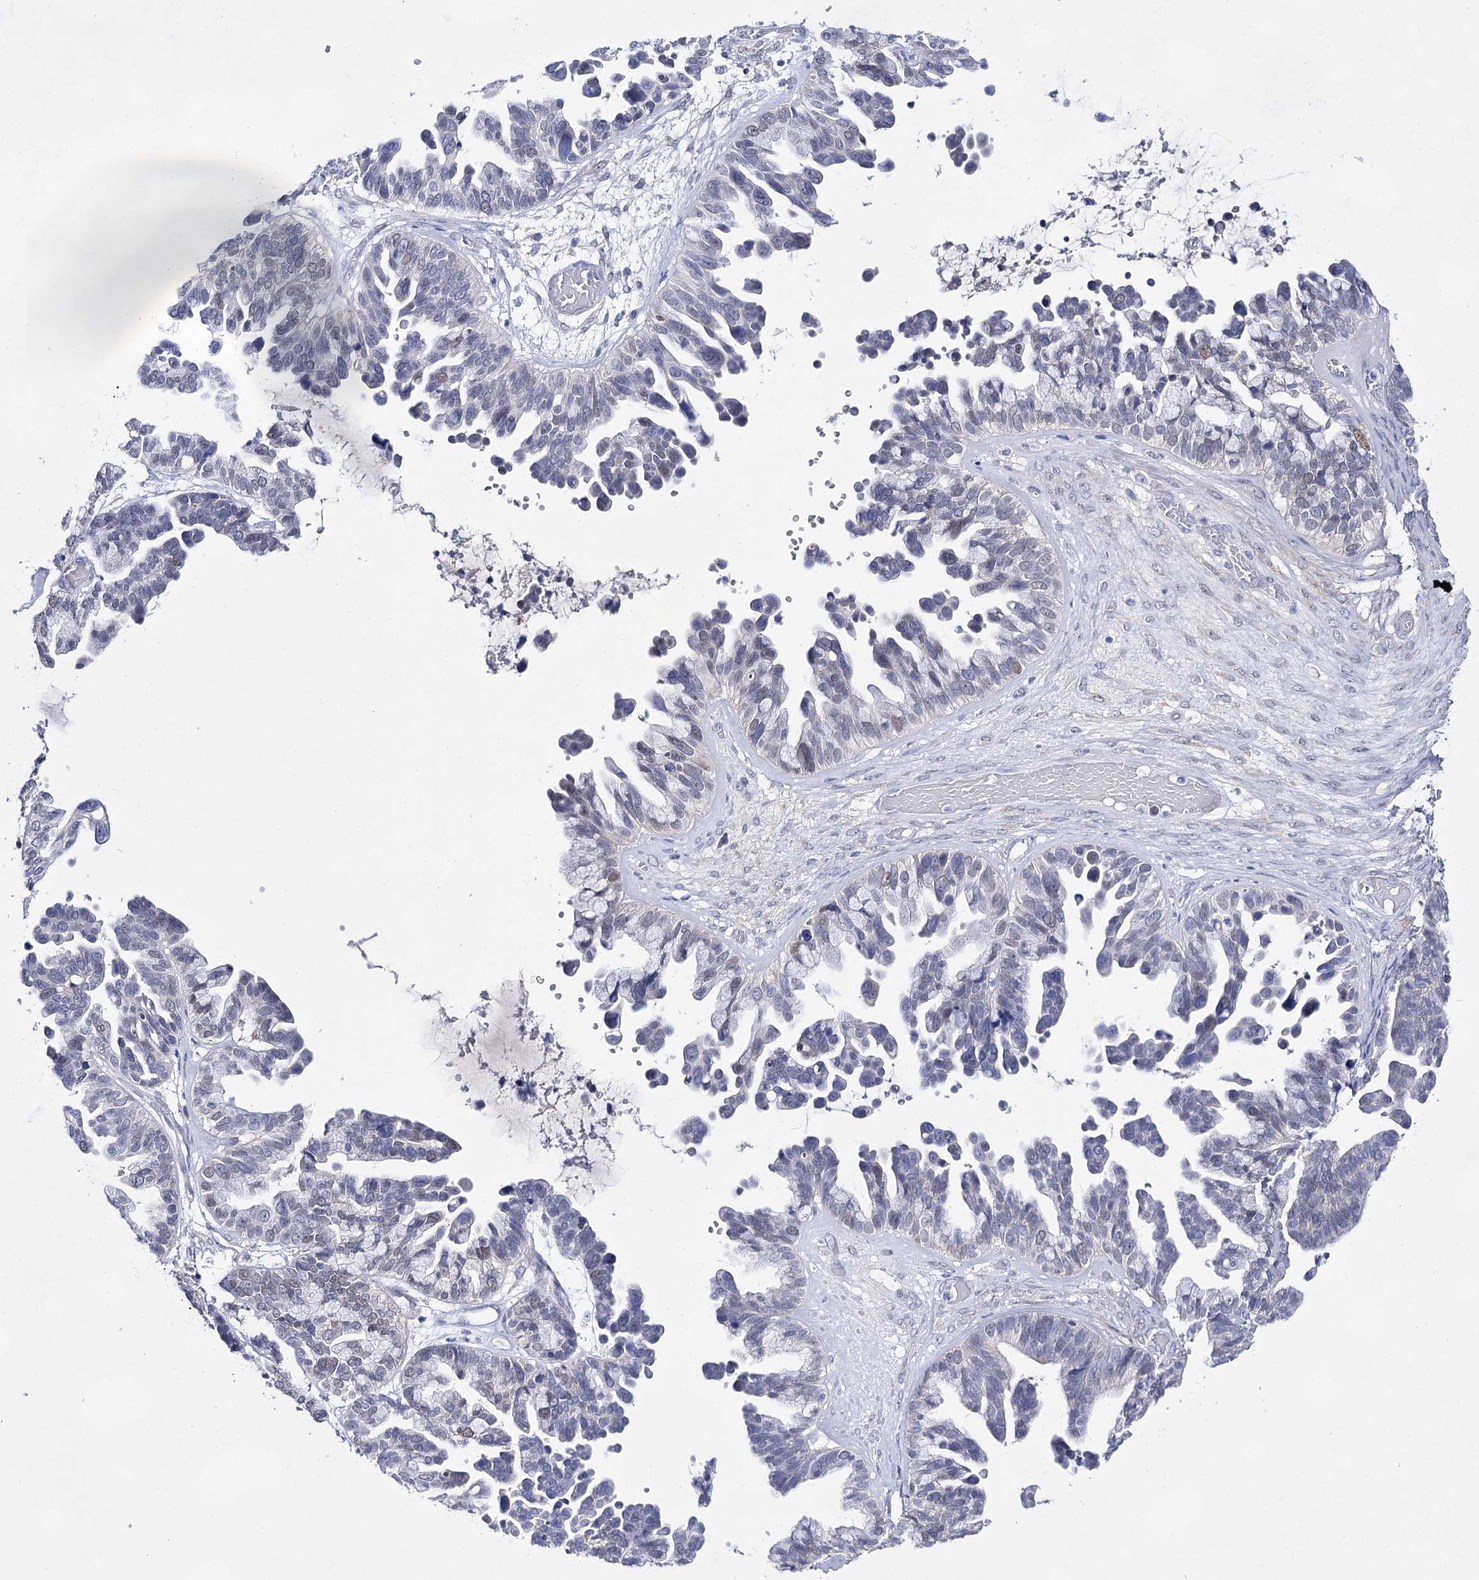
{"staining": {"intensity": "negative", "quantity": "none", "location": "none"}, "tissue": "ovarian cancer", "cell_type": "Tumor cells", "image_type": "cancer", "snomed": [{"axis": "morphology", "description": "Cystadenocarcinoma, serous, NOS"}, {"axis": "topography", "description": "Ovary"}], "caption": "IHC photomicrograph of ovarian serous cystadenocarcinoma stained for a protein (brown), which shows no expression in tumor cells.", "gene": "UGDH", "patient": {"sex": "female", "age": 56}}